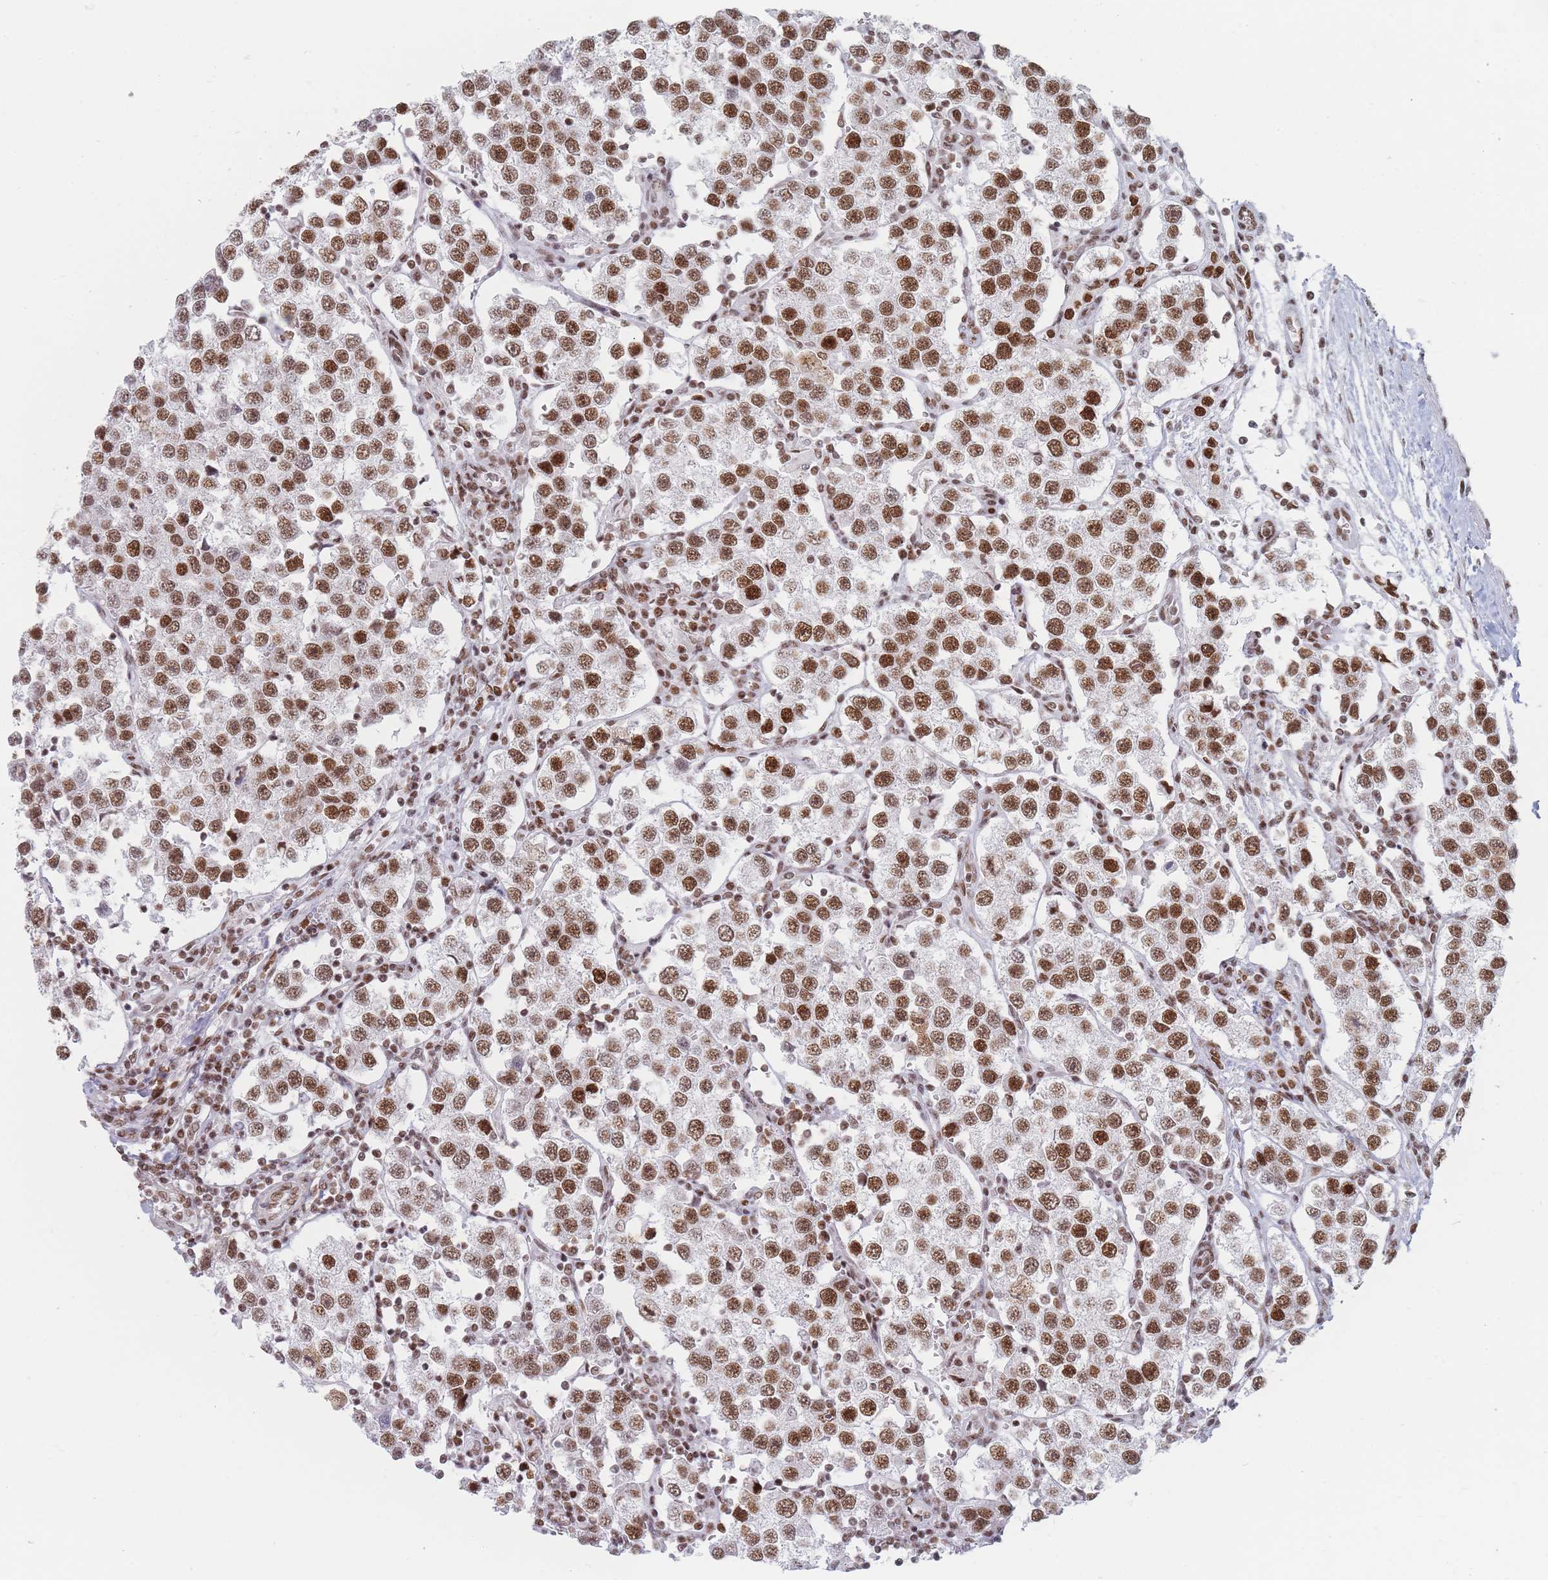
{"staining": {"intensity": "moderate", "quantity": ">75%", "location": "nuclear"}, "tissue": "testis cancer", "cell_type": "Tumor cells", "image_type": "cancer", "snomed": [{"axis": "morphology", "description": "Seminoma, NOS"}, {"axis": "topography", "description": "Testis"}], "caption": "Immunohistochemical staining of human testis cancer (seminoma) exhibits medium levels of moderate nuclear protein positivity in about >75% of tumor cells.", "gene": "SAFB2", "patient": {"sex": "male", "age": 37}}